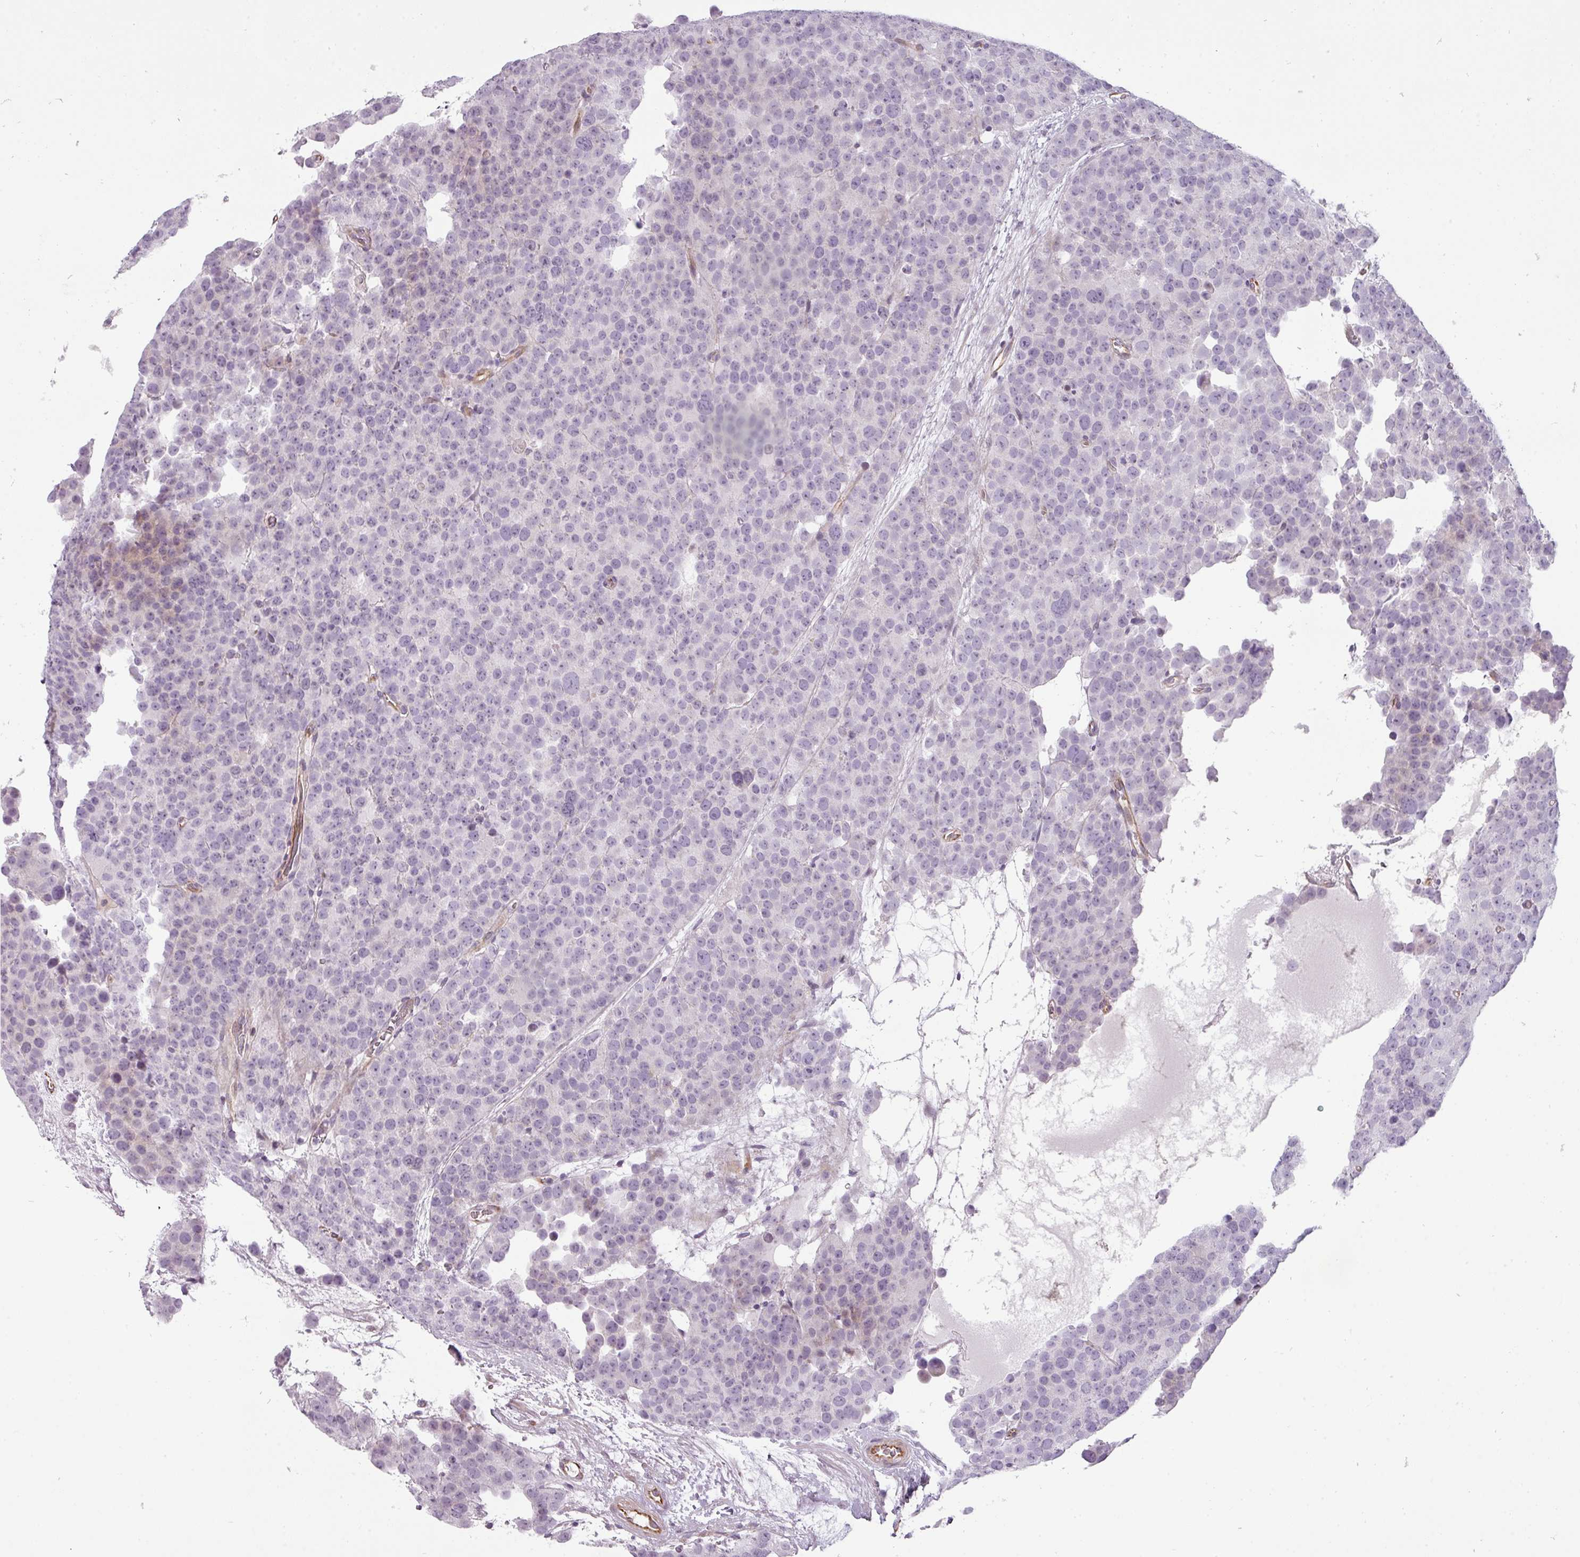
{"staining": {"intensity": "negative", "quantity": "none", "location": "none"}, "tissue": "testis cancer", "cell_type": "Tumor cells", "image_type": "cancer", "snomed": [{"axis": "morphology", "description": "Seminoma, NOS"}, {"axis": "topography", "description": "Testis"}], "caption": "Immunohistochemistry (IHC) micrograph of testis cancer stained for a protein (brown), which exhibits no staining in tumor cells. (DAB (3,3'-diaminobenzidine) immunohistochemistry visualized using brightfield microscopy, high magnification).", "gene": "CHRDL1", "patient": {"sex": "male", "age": 71}}